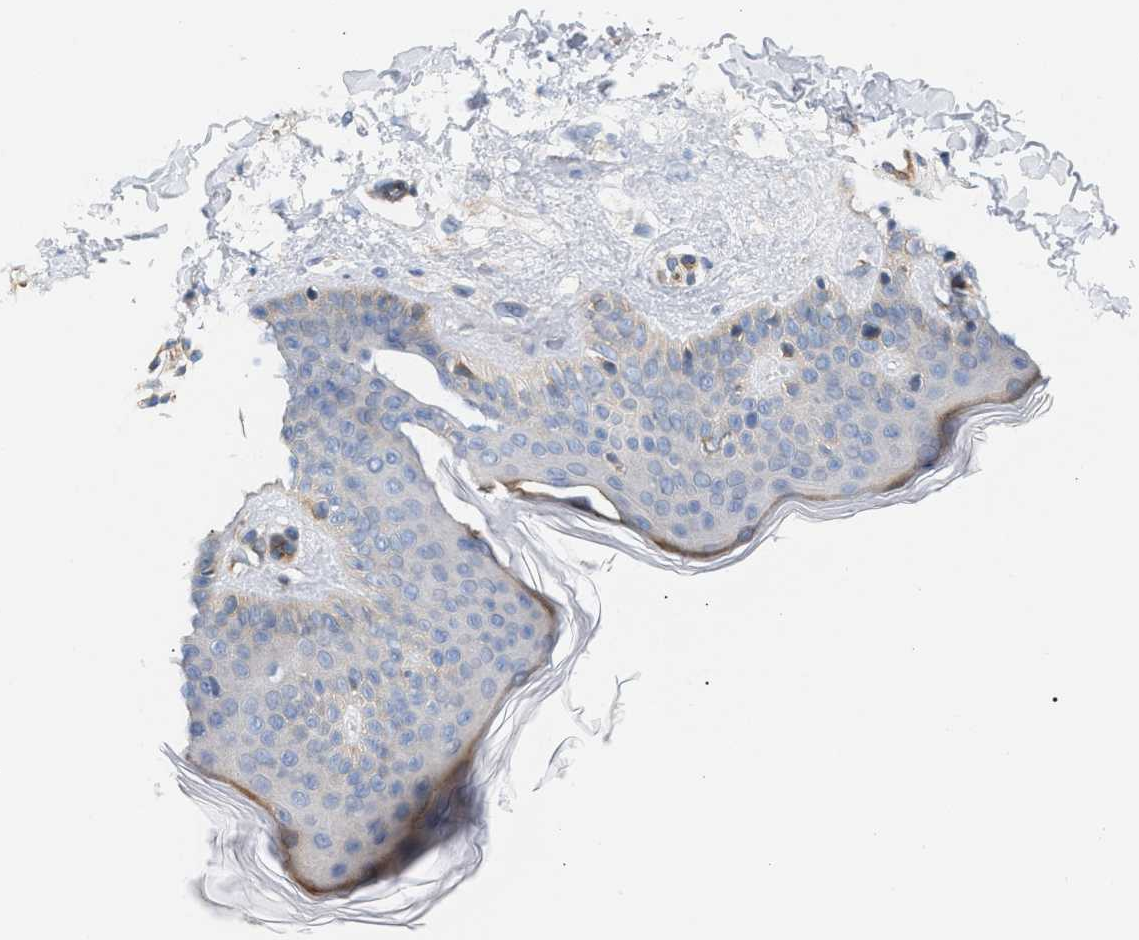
{"staining": {"intensity": "negative", "quantity": "none", "location": "none"}, "tissue": "skin", "cell_type": "Fibroblasts", "image_type": "normal", "snomed": [{"axis": "morphology", "description": "Normal tissue, NOS"}, {"axis": "topography", "description": "Skin"}], "caption": "DAB (3,3'-diaminobenzidine) immunohistochemical staining of benign human skin reveals no significant staining in fibroblasts.", "gene": "LRCH1", "patient": {"sex": "male", "age": 30}}